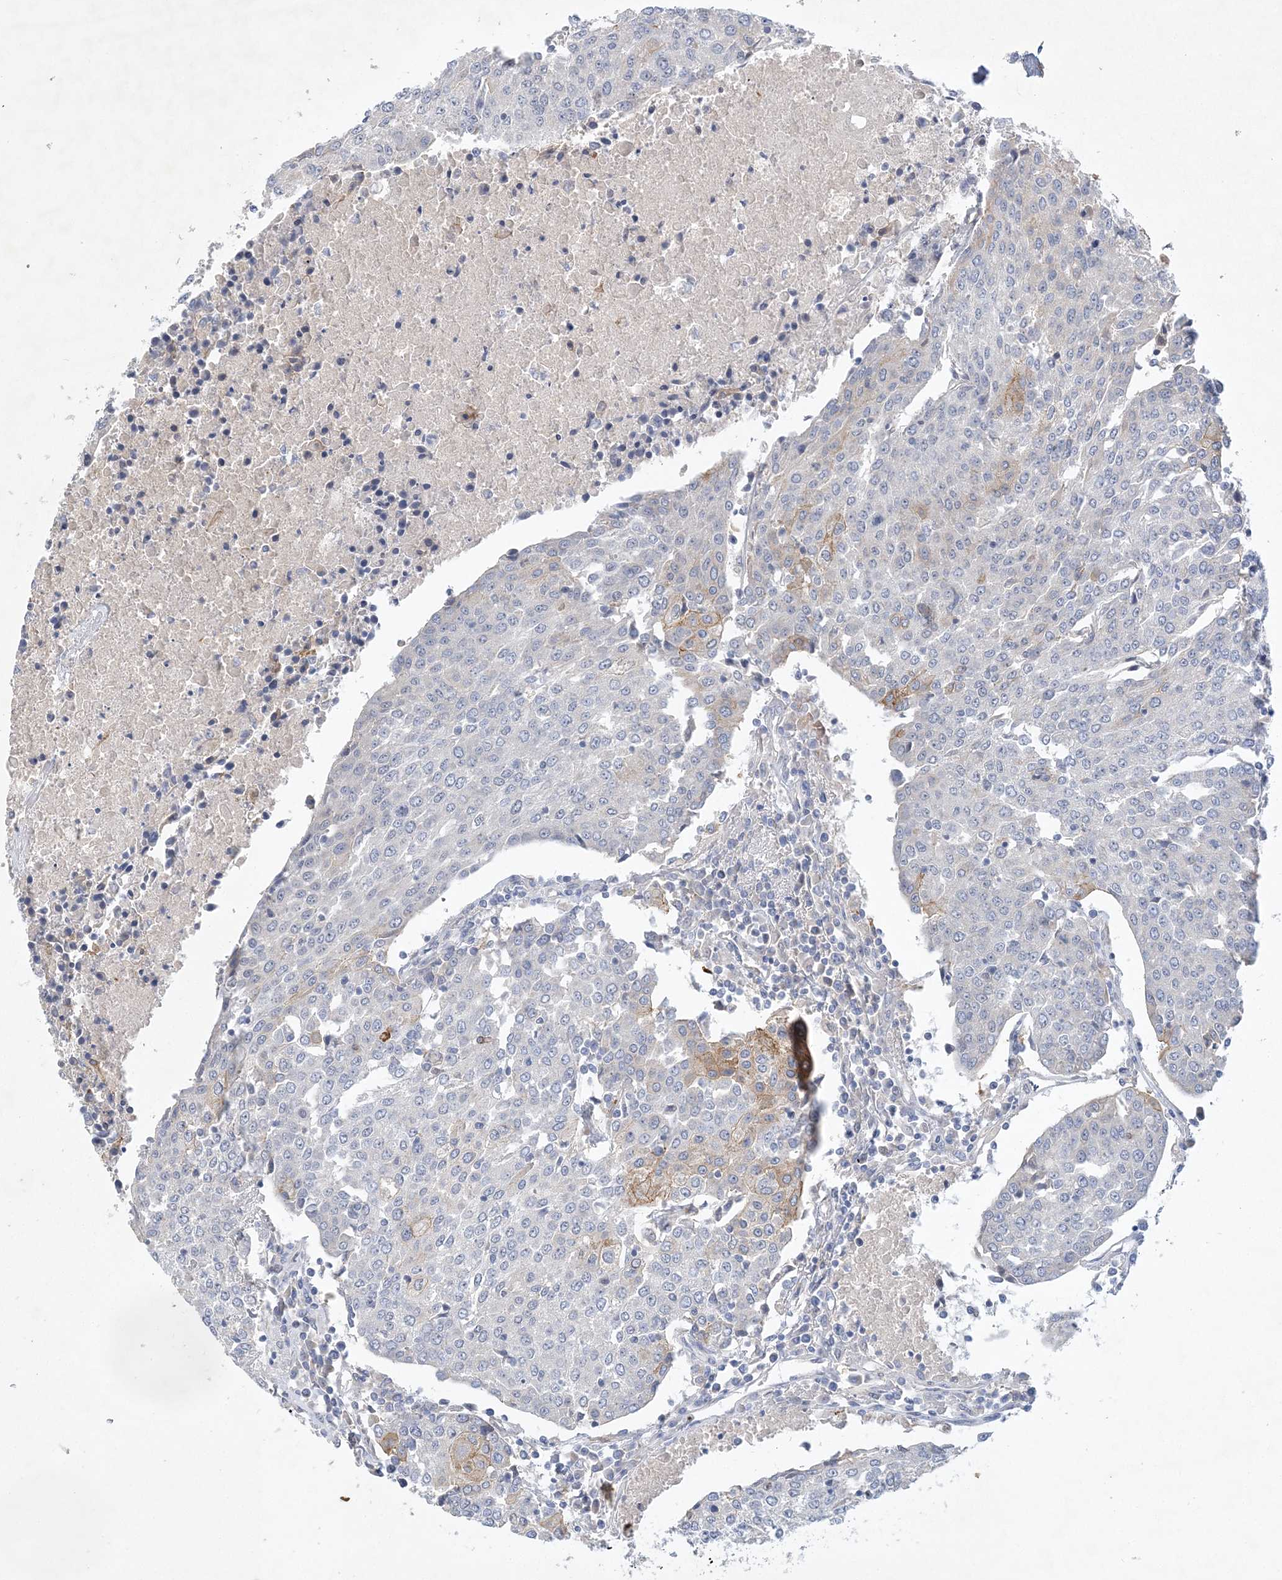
{"staining": {"intensity": "moderate", "quantity": "<25%", "location": "cytoplasmic/membranous"}, "tissue": "urothelial cancer", "cell_type": "Tumor cells", "image_type": "cancer", "snomed": [{"axis": "morphology", "description": "Urothelial carcinoma, High grade"}, {"axis": "topography", "description": "Urinary bladder"}], "caption": "Immunohistochemical staining of human urothelial cancer shows low levels of moderate cytoplasmic/membranous staining in approximately <25% of tumor cells.", "gene": "ANKRD35", "patient": {"sex": "female", "age": 85}}